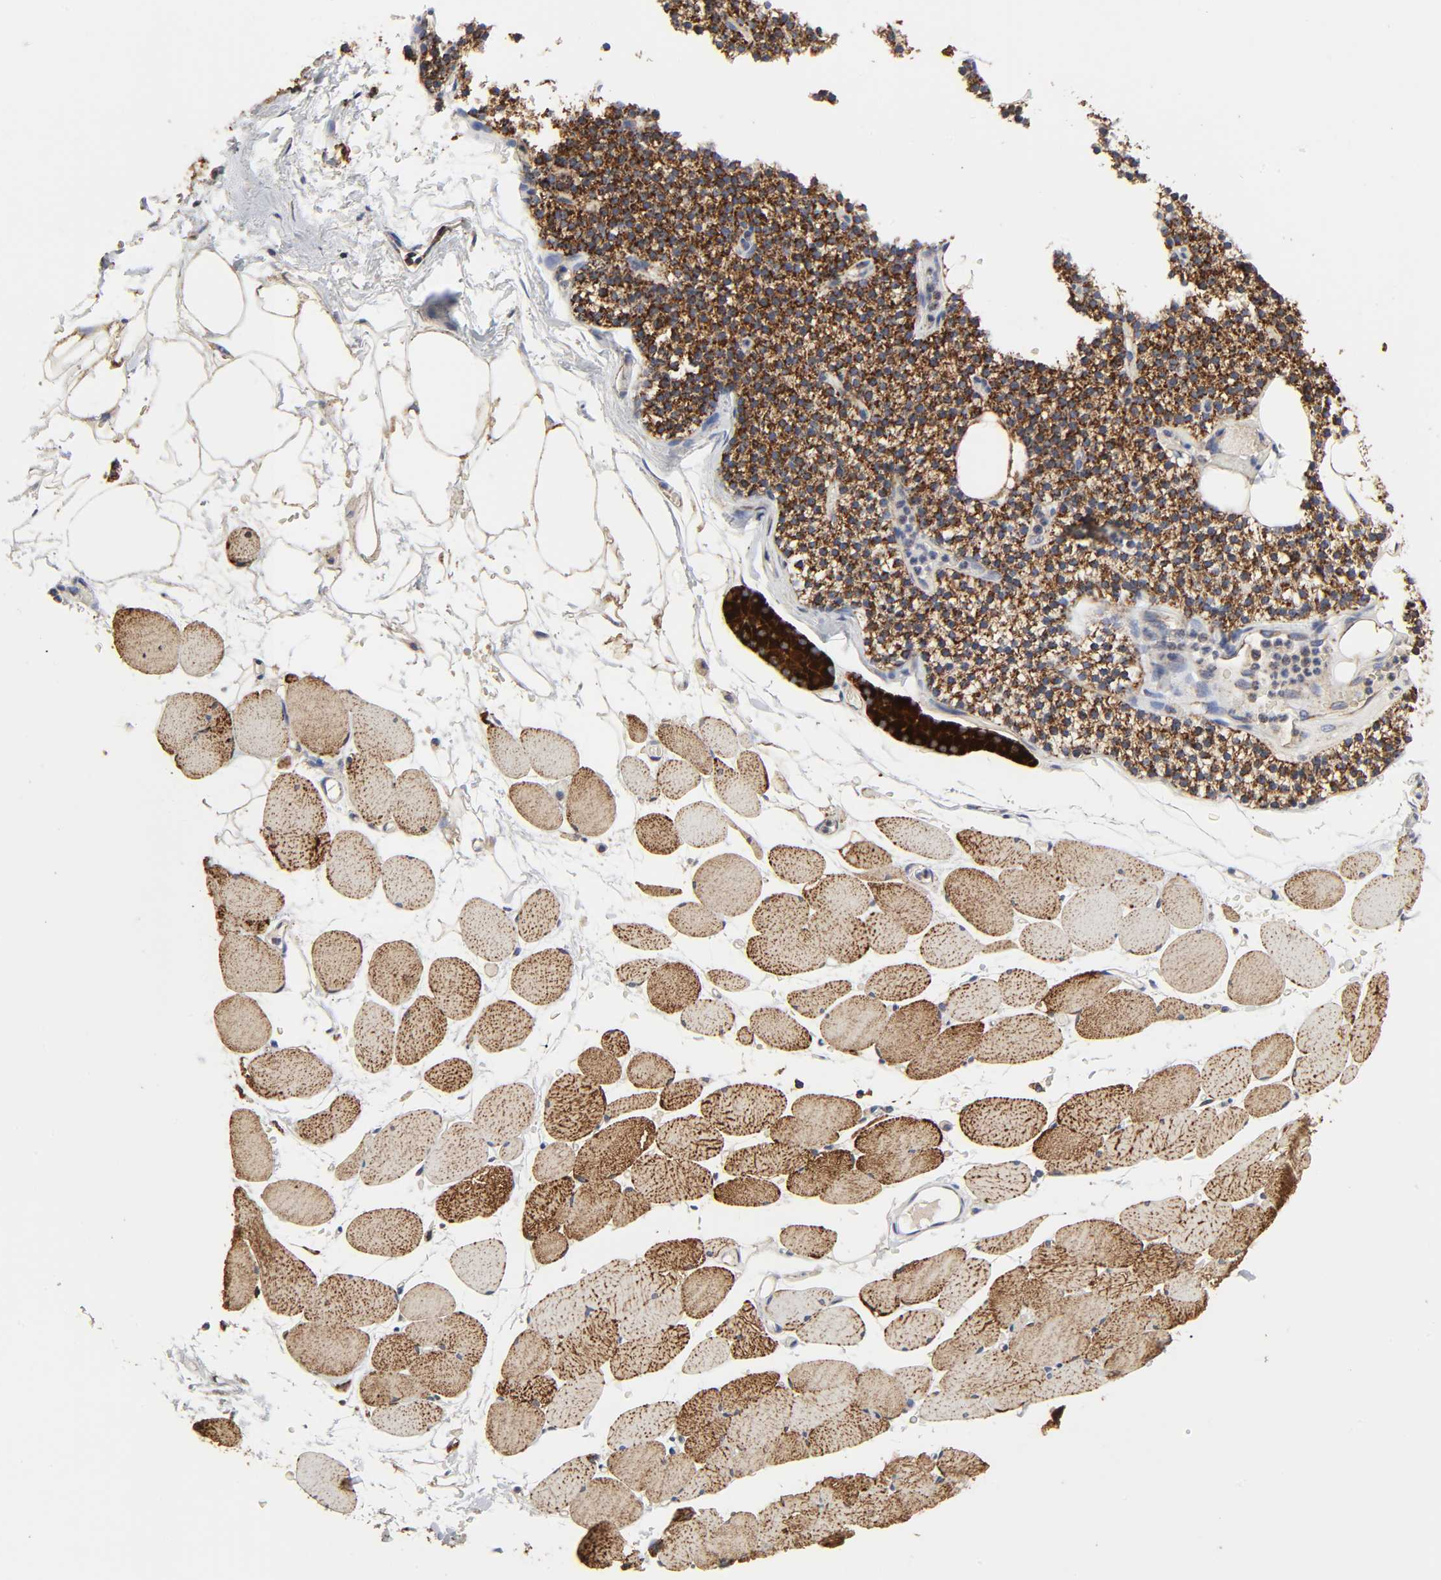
{"staining": {"intensity": "moderate", "quantity": ">75%", "location": "cytoplasmic/membranous"}, "tissue": "skeletal muscle", "cell_type": "Myocytes", "image_type": "normal", "snomed": [{"axis": "morphology", "description": "Normal tissue, NOS"}, {"axis": "topography", "description": "Skeletal muscle"}, {"axis": "topography", "description": "Parathyroid gland"}], "caption": "IHC of normal skeletal muscle displays medium levels of moderate cytoplasmic/membranous expression in about >75% of myocytes.", "gene": "COX6B1", "patient": {"sex": "female", "age": 37}}